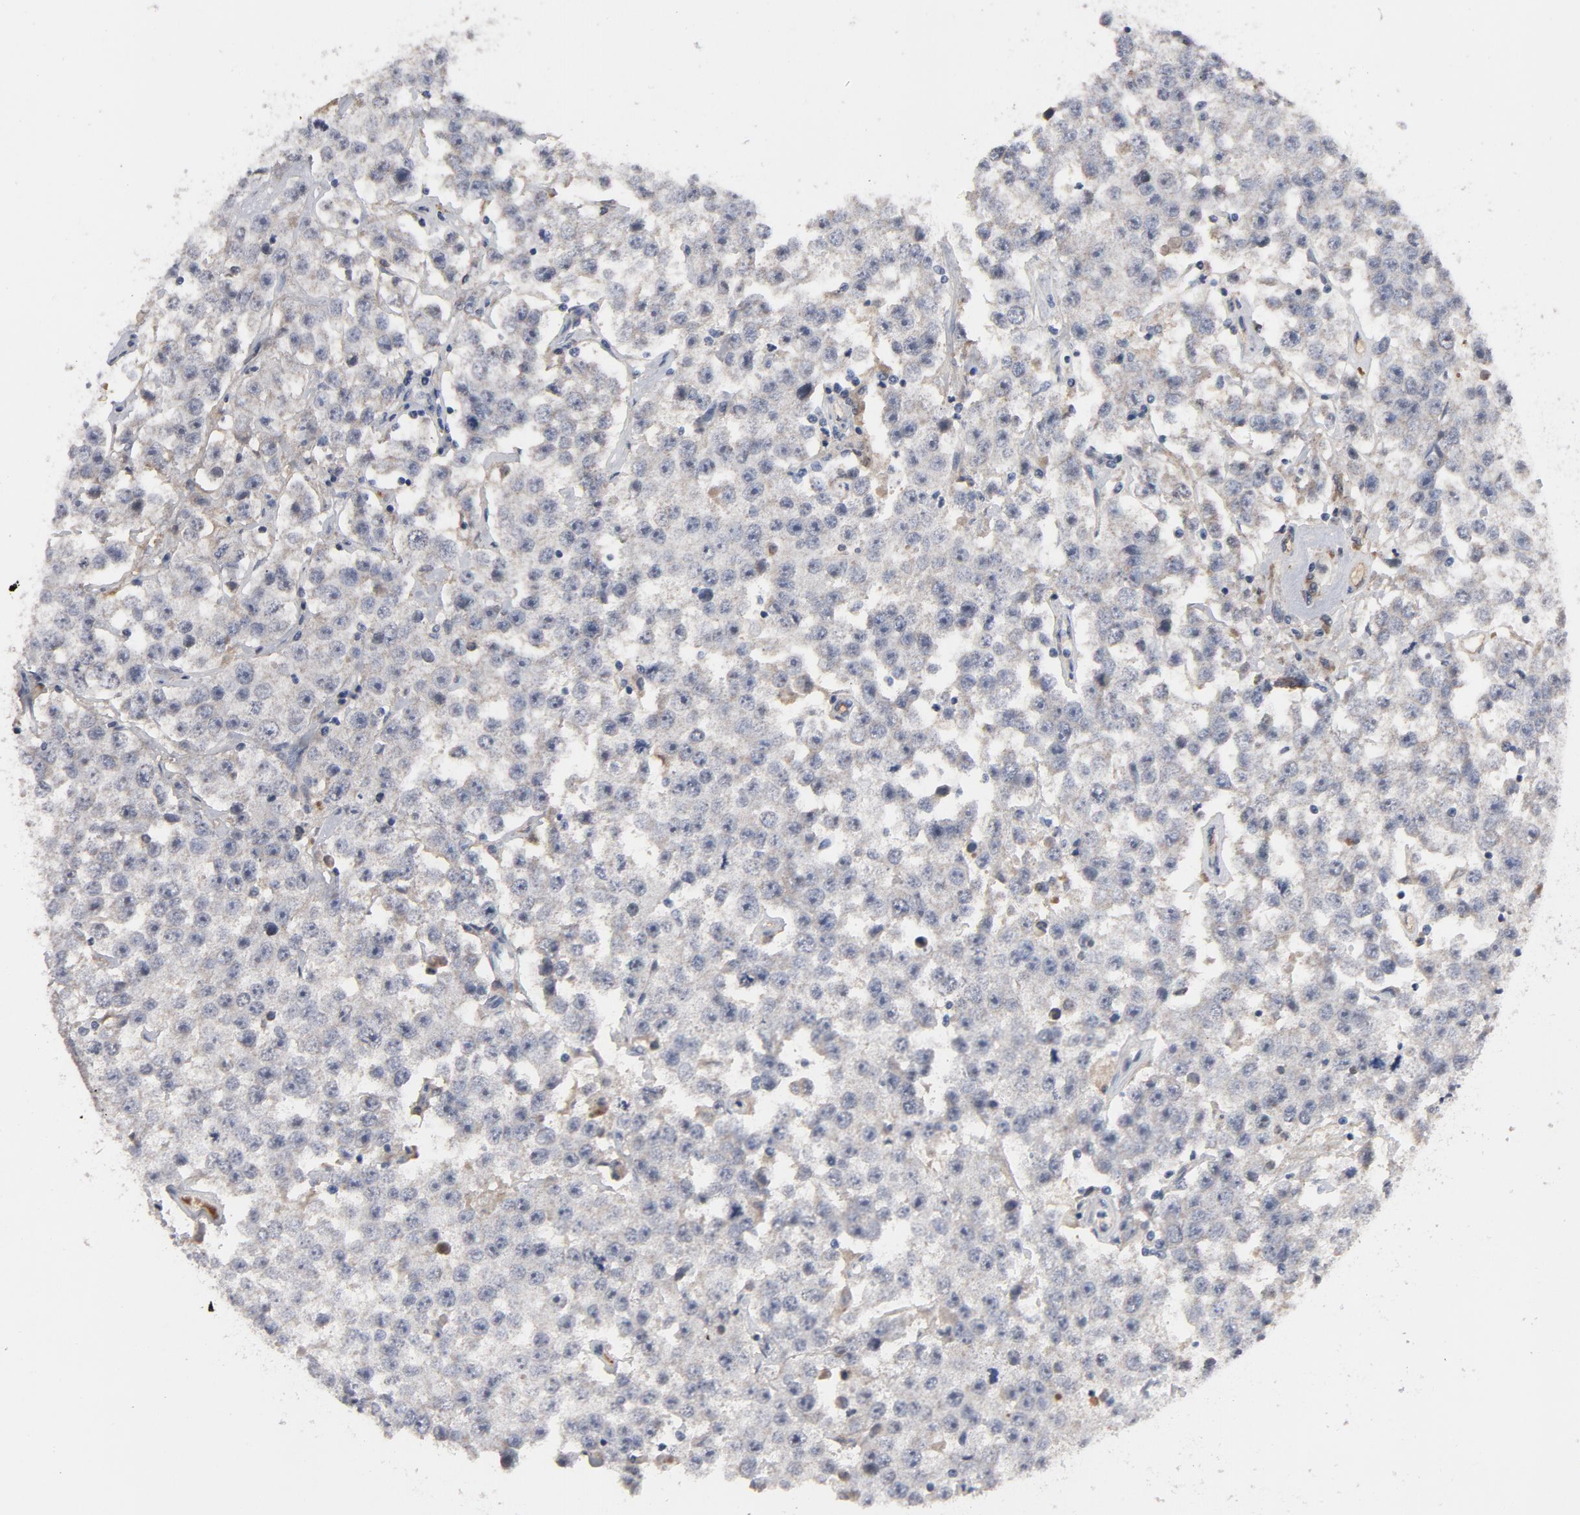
{"staining": {"intensity": "negative", "quantity": "none", "location": "none"}, "tissue": "testis cancer", "cell_type": "Tumor cells", "image_type": "cancer", "snomed": [{"axis": "morphology", "description": "Seminoma, NOS"}, {"axis": "topography", "description": "Testis"}], "caption": "Tumor cells are negative for brown protein staining in testis cancer (seminoma).", "gene": "PRDX1", "patient": {"sex": "male", "age": 52}}